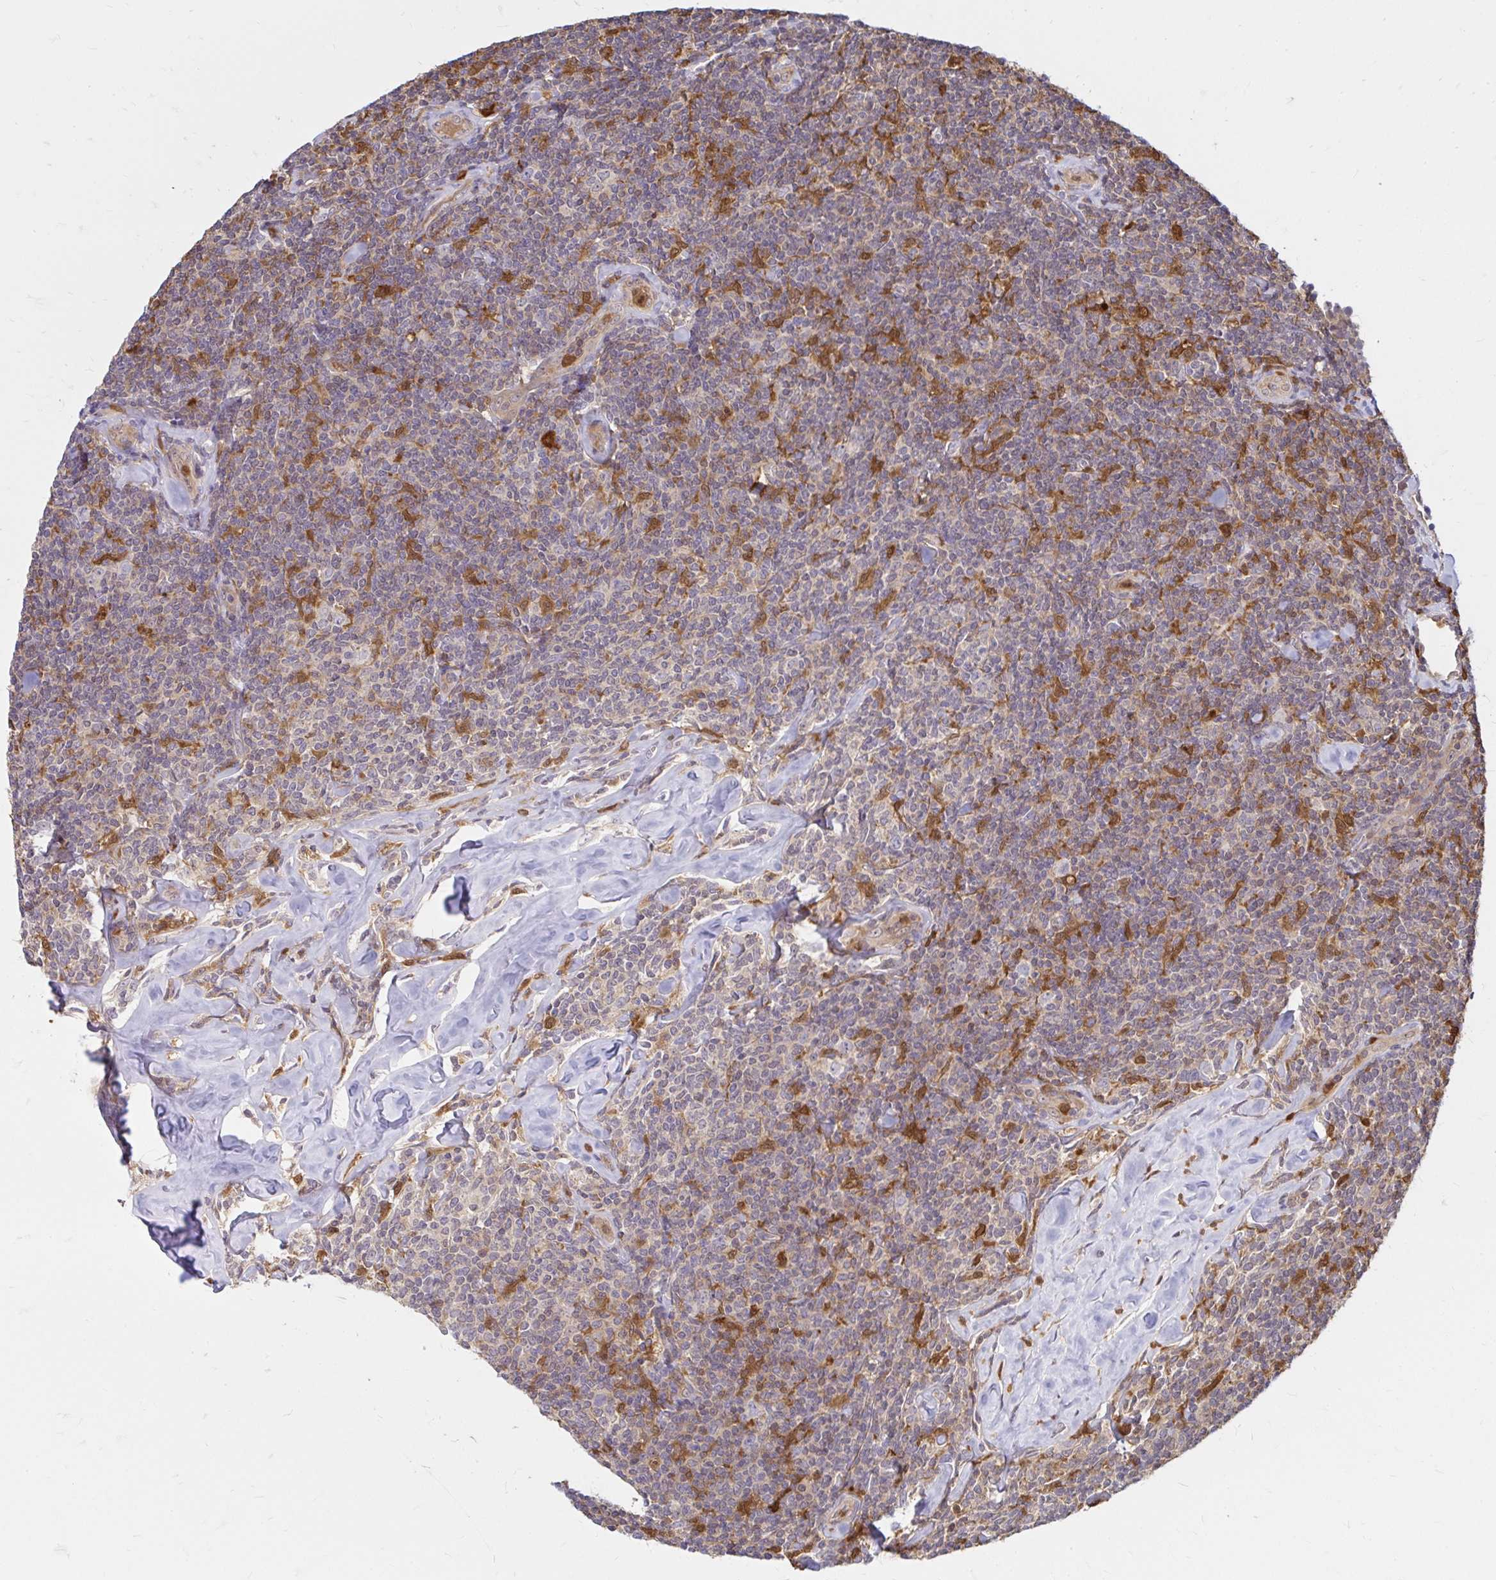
{"staining": {"intensity": "negative", "quantity": "none", "location": "none"}, "tissue": "lymphoma", "cell_type": "Tumor cells", "image_type": "cancer", "snomed": [{"axis": "morphology", "description": "Malignant lymphoma, non-Hodgkin's type, Low grade"}, {"axis": "topography", "description": "Lymph node"}], "caption": "Protein analysis of lymphoma demonstrates no significant positivity in tumor cells. The staining is performed using DAB brown chromogen with nuclei counter-stained in using hematoxylin.", "gene": "PYCARD", "patient": {"sex": "female", "age": 56}}